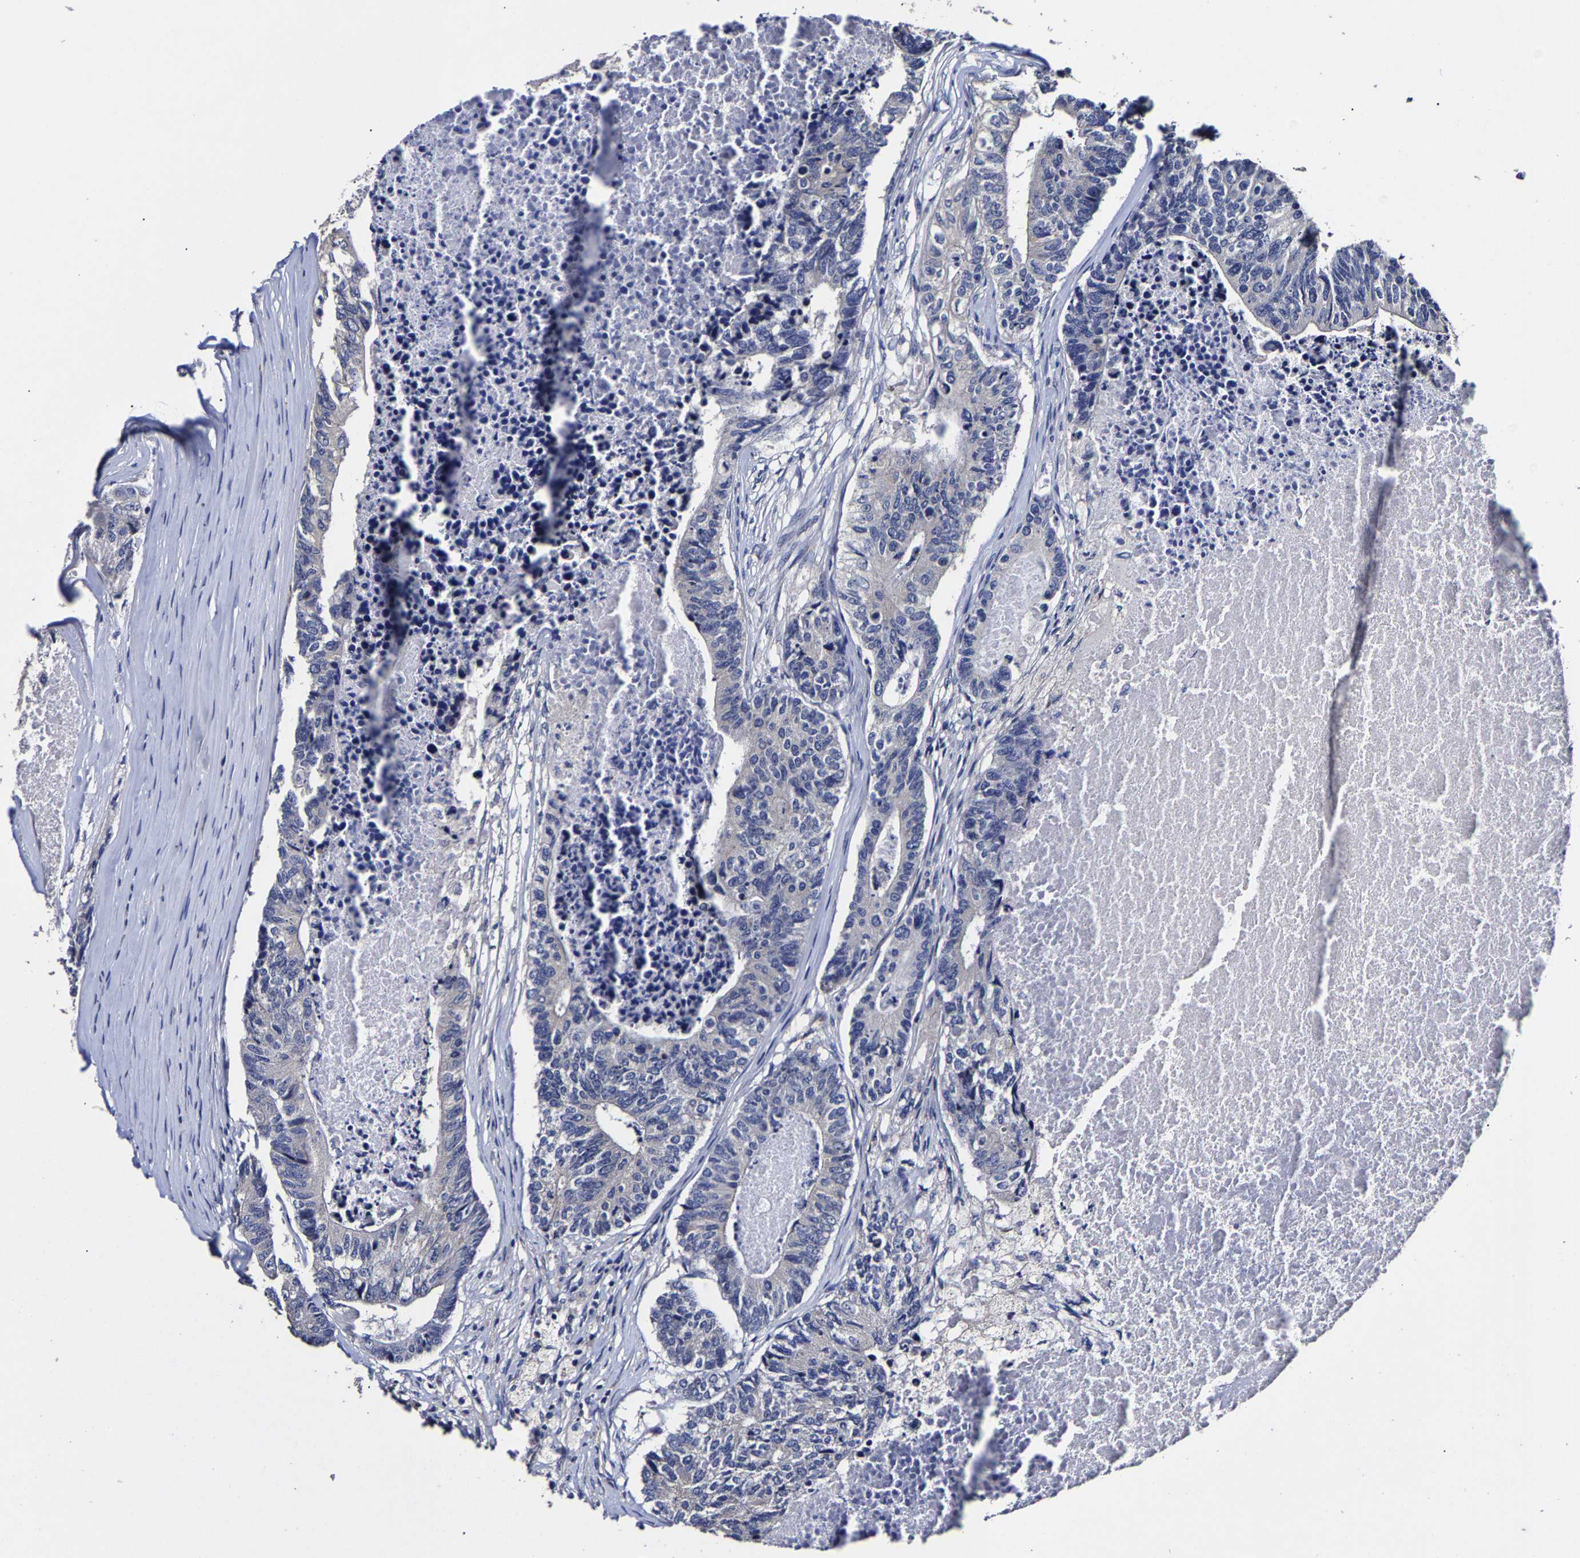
{"staining": {"intensity": "negative", "quantity": "none", "location": "none"}, "tissue": "colorectal cancer", "cell_type": "Tumor cells", "image_type": "cancer", "snomed": [{"axis": "morphology", "description": "Adenocarcinoma, NOS"}, {"axis": "topography", "description": "Colon"}], "caption": "Tumor cells are negative for brown protein staining in adenocarcinoma (colorectal). (Brightfield microscopy of DAB IHC at high magnification).", "gene": "AASS", "patient": {"sex": "female", "age": 67}}